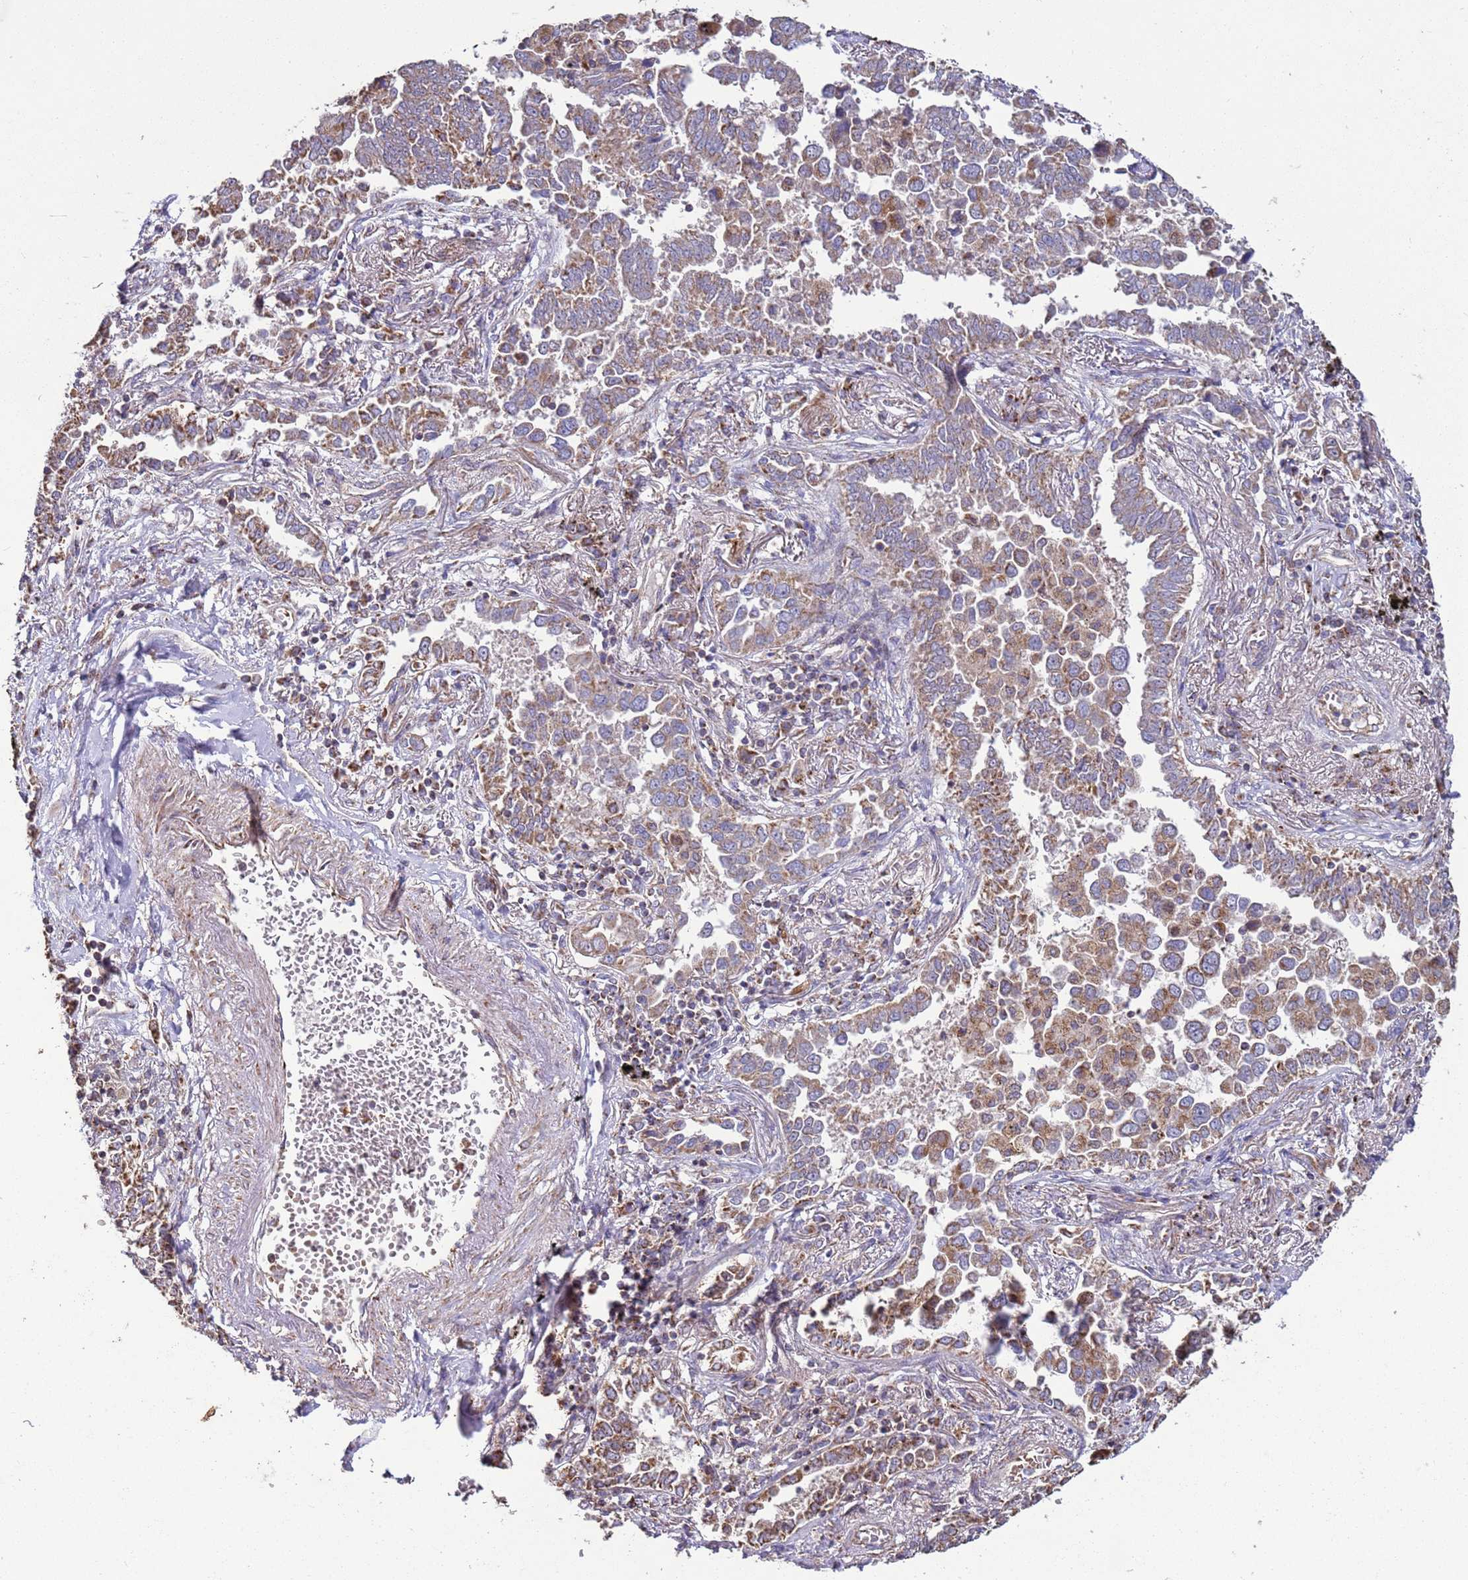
{"staining": {"intensity": "moderate", "quantity": ">75%", "location": "cytoplasmic/membranous"}, "tissue": "lung cancer", "cell_type": "Tumor cells", "image_type": "cancer", "snomed": [{"axis": "morphology", "description": "Adenocarcinoma, NOS"}, {"axis": "topography", "description": "Lung"}], "caption": "Tumor cells reveal medium levels of moderate cytoplasmic/membranous staining in approximately >75% of cells in human adenocarcinoma (lung). The staining was performed using DAB, with brown indicating positive protein expression. Nuclei are stained blue with hematoxylin.", "gene": "FBXO33", "patient": {"sex": "male", "age": 67}}